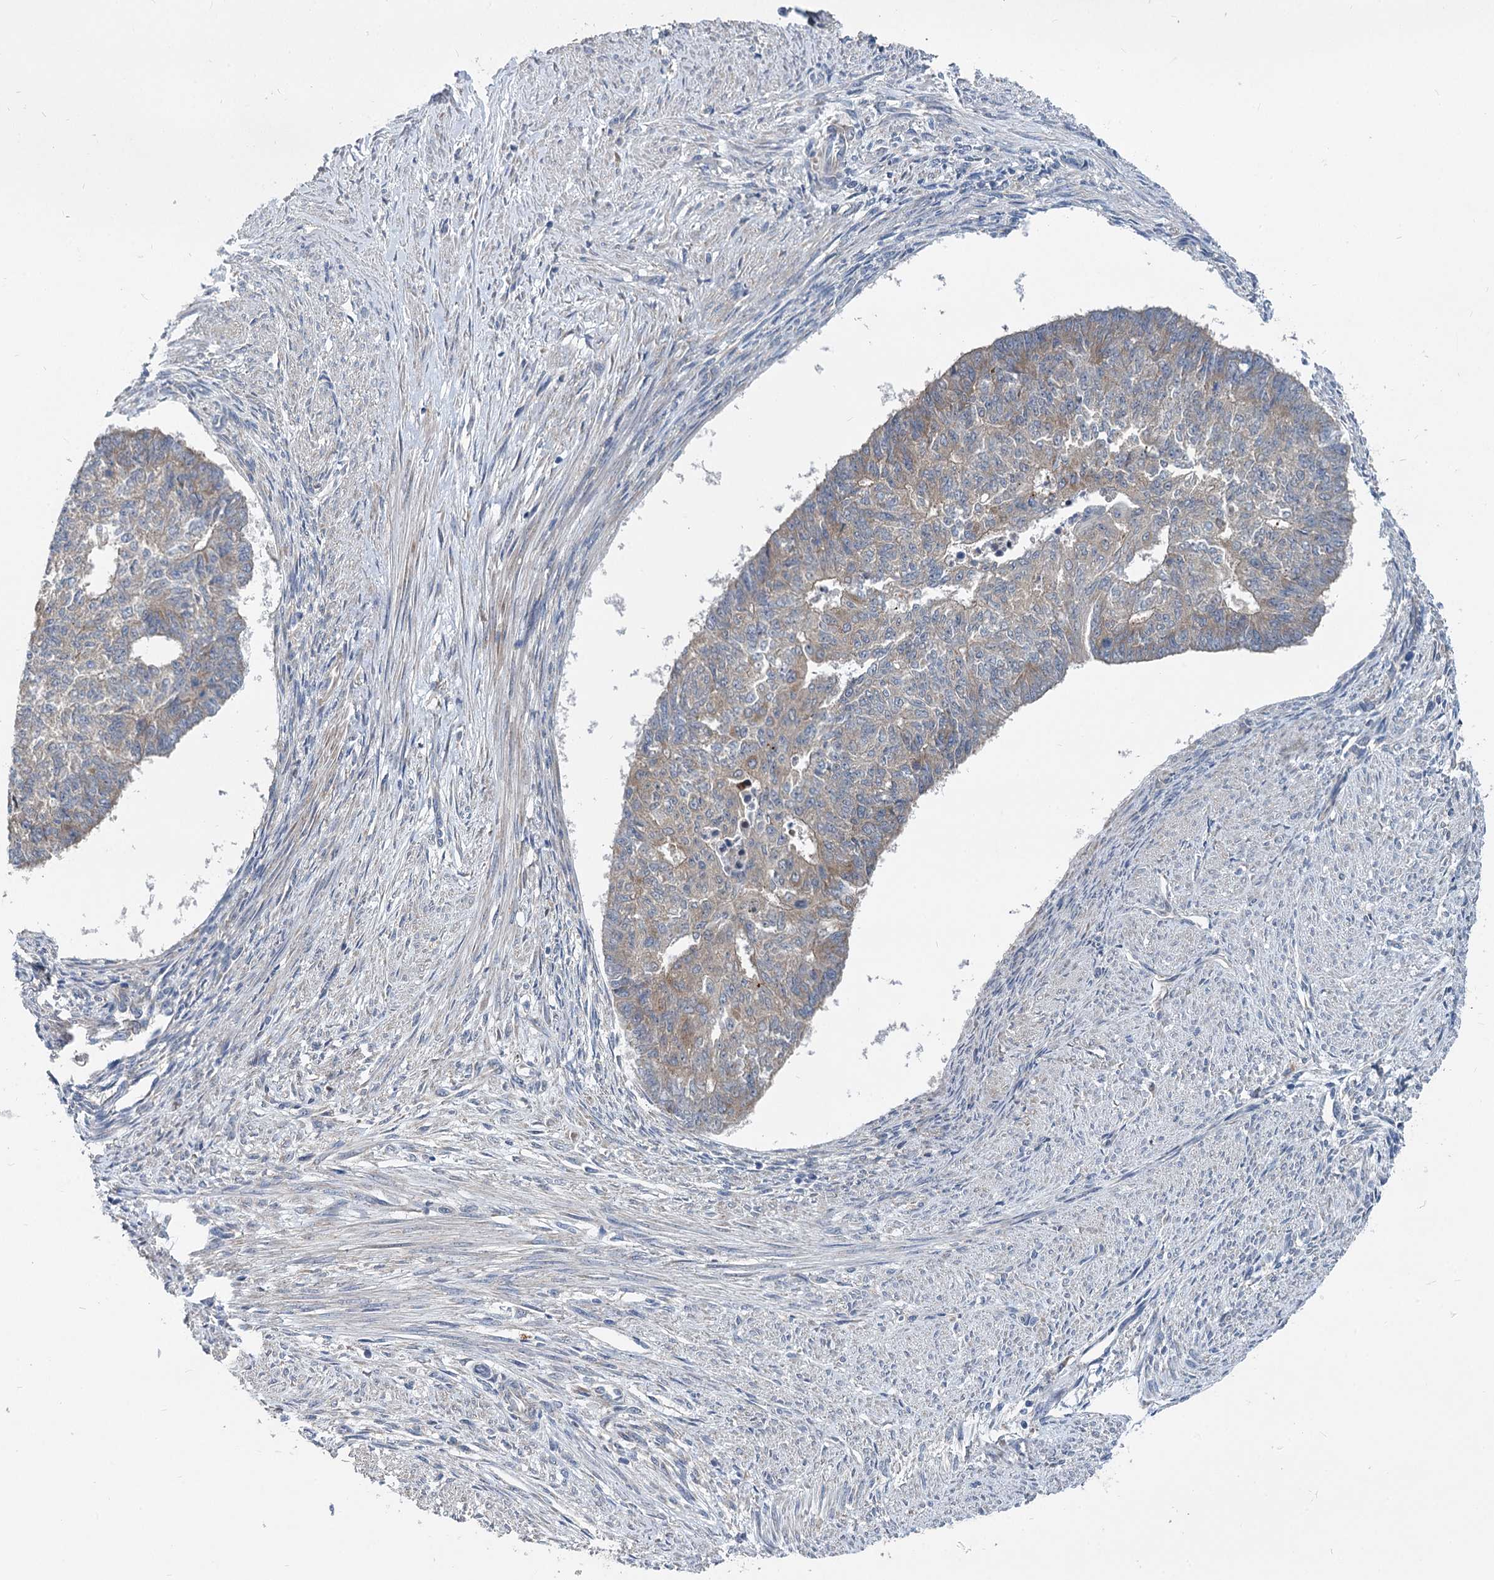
{"staining": {"intensity": "weak", "quantity": "25%-75%", "location": "cytoplasmic/membranous"}, "tissue": "endometrial cancer", "cell_type": "Tumor cells", "image_type": "cancer", "snomed": [{"axis": "morphology", "description": "Adenocarcinoma, NOS"}, {"axis": "topography", "description": "Endometrium"}], "caption": "Tumor cells exhibit weak cytoplasmic/membranous staining in approximately 25%-75% of cells in endometrial adenocarcinoma.", "gene": "EIF2B2", "patient": {"sex": "female", "age": 32}}